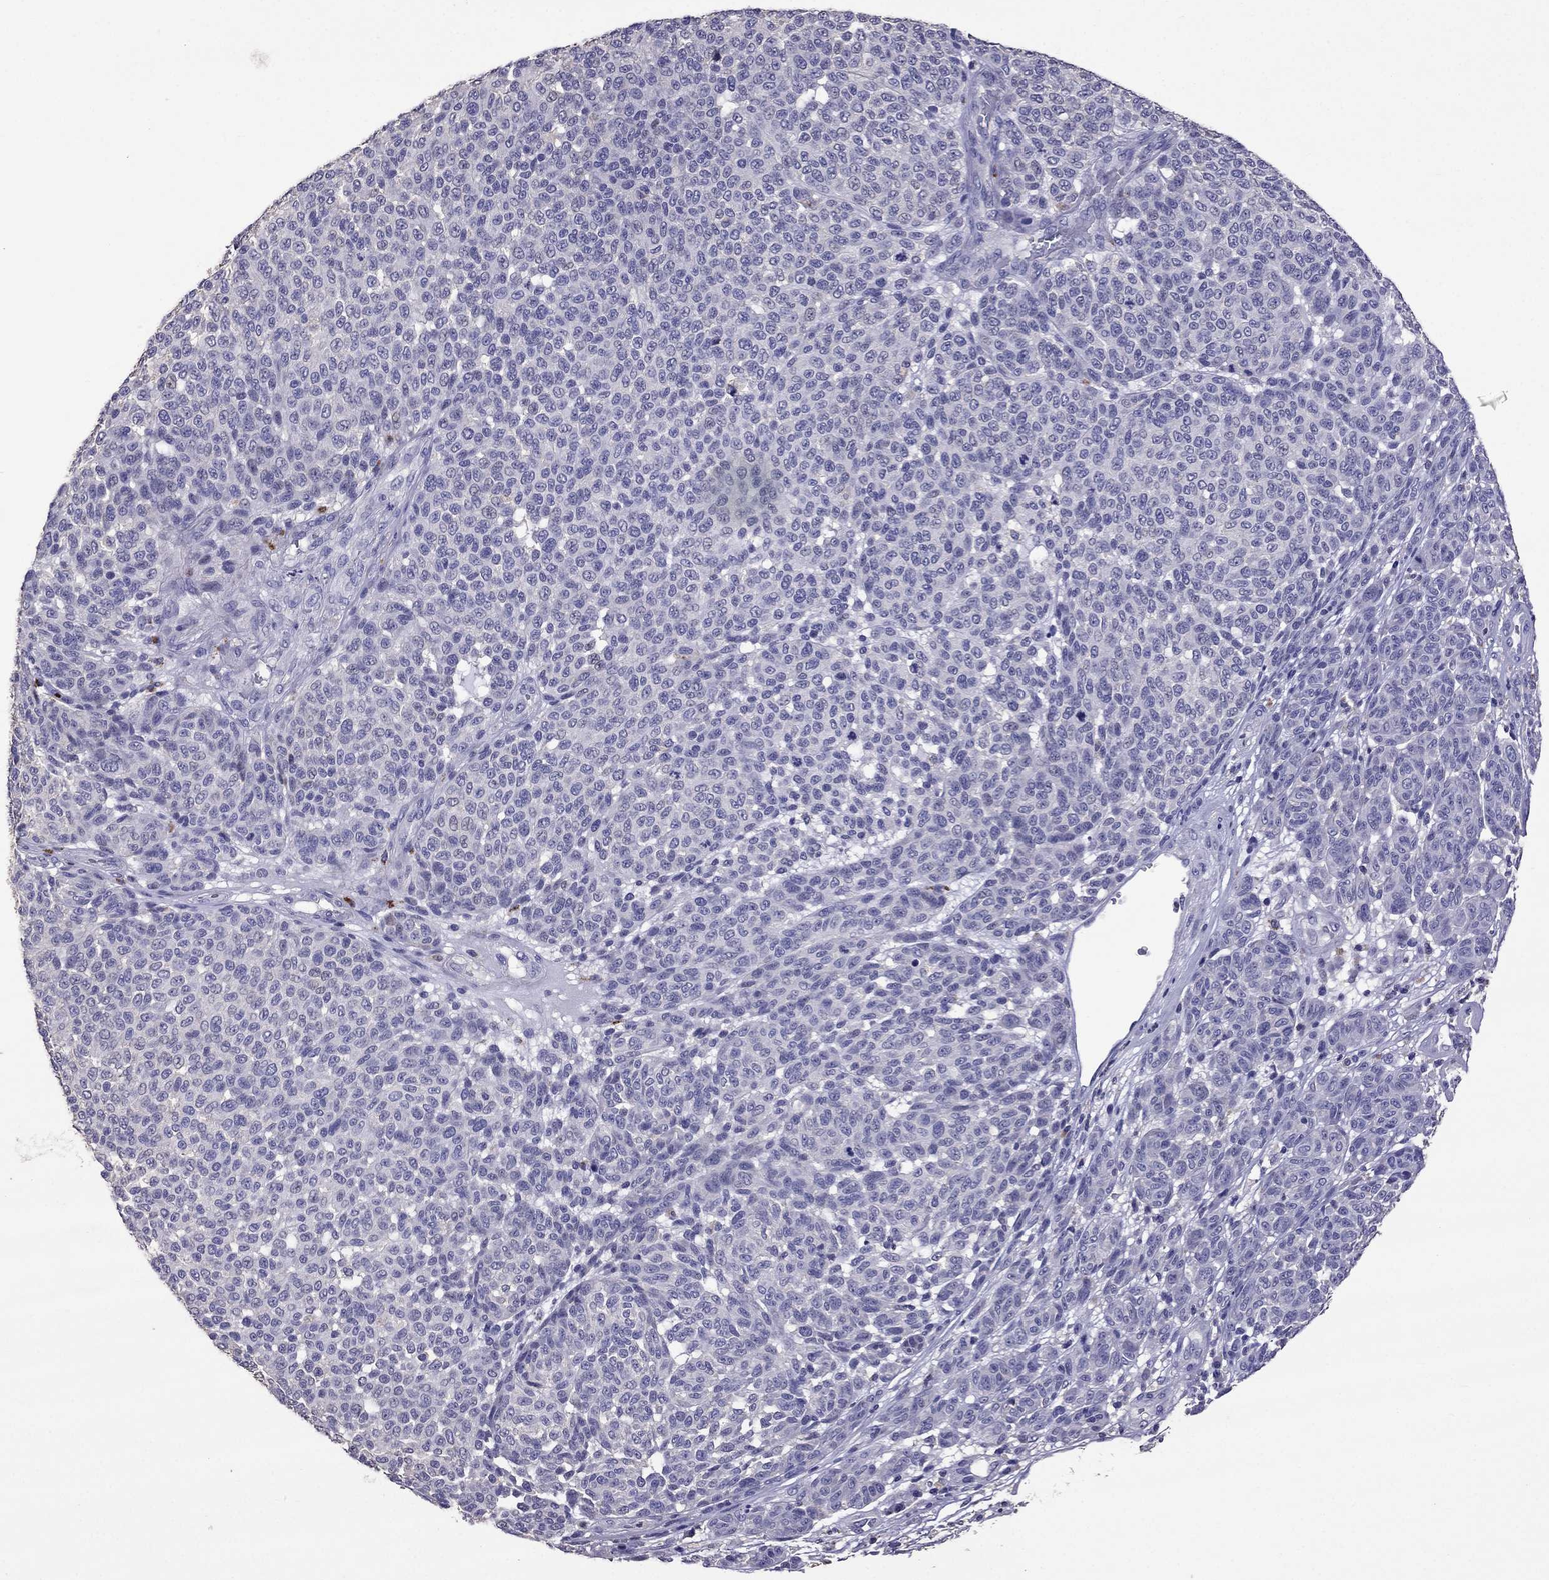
{"staining": {"intensity": "negative", "quantity": "none", "location": "none"}, "tissue": "melanoma", "cell_type": "Tumor cells", "image_type": "cancer", "snomed": [{"axis": "morphology", "description": "Malignant melanoma, NOS"}, {"axis": "topography", "description": "Skin"}], "caption": "Immunohistochemistry (IHC) histopathology image of neoplastic tissue: malignant melanoma stained with DAB (3,3'-diaminobenzidine) exhibits no significant protein positivity in tumor cells.", "gene": "NKX3-1", "patient": {"sex": "male", "age": 59}}